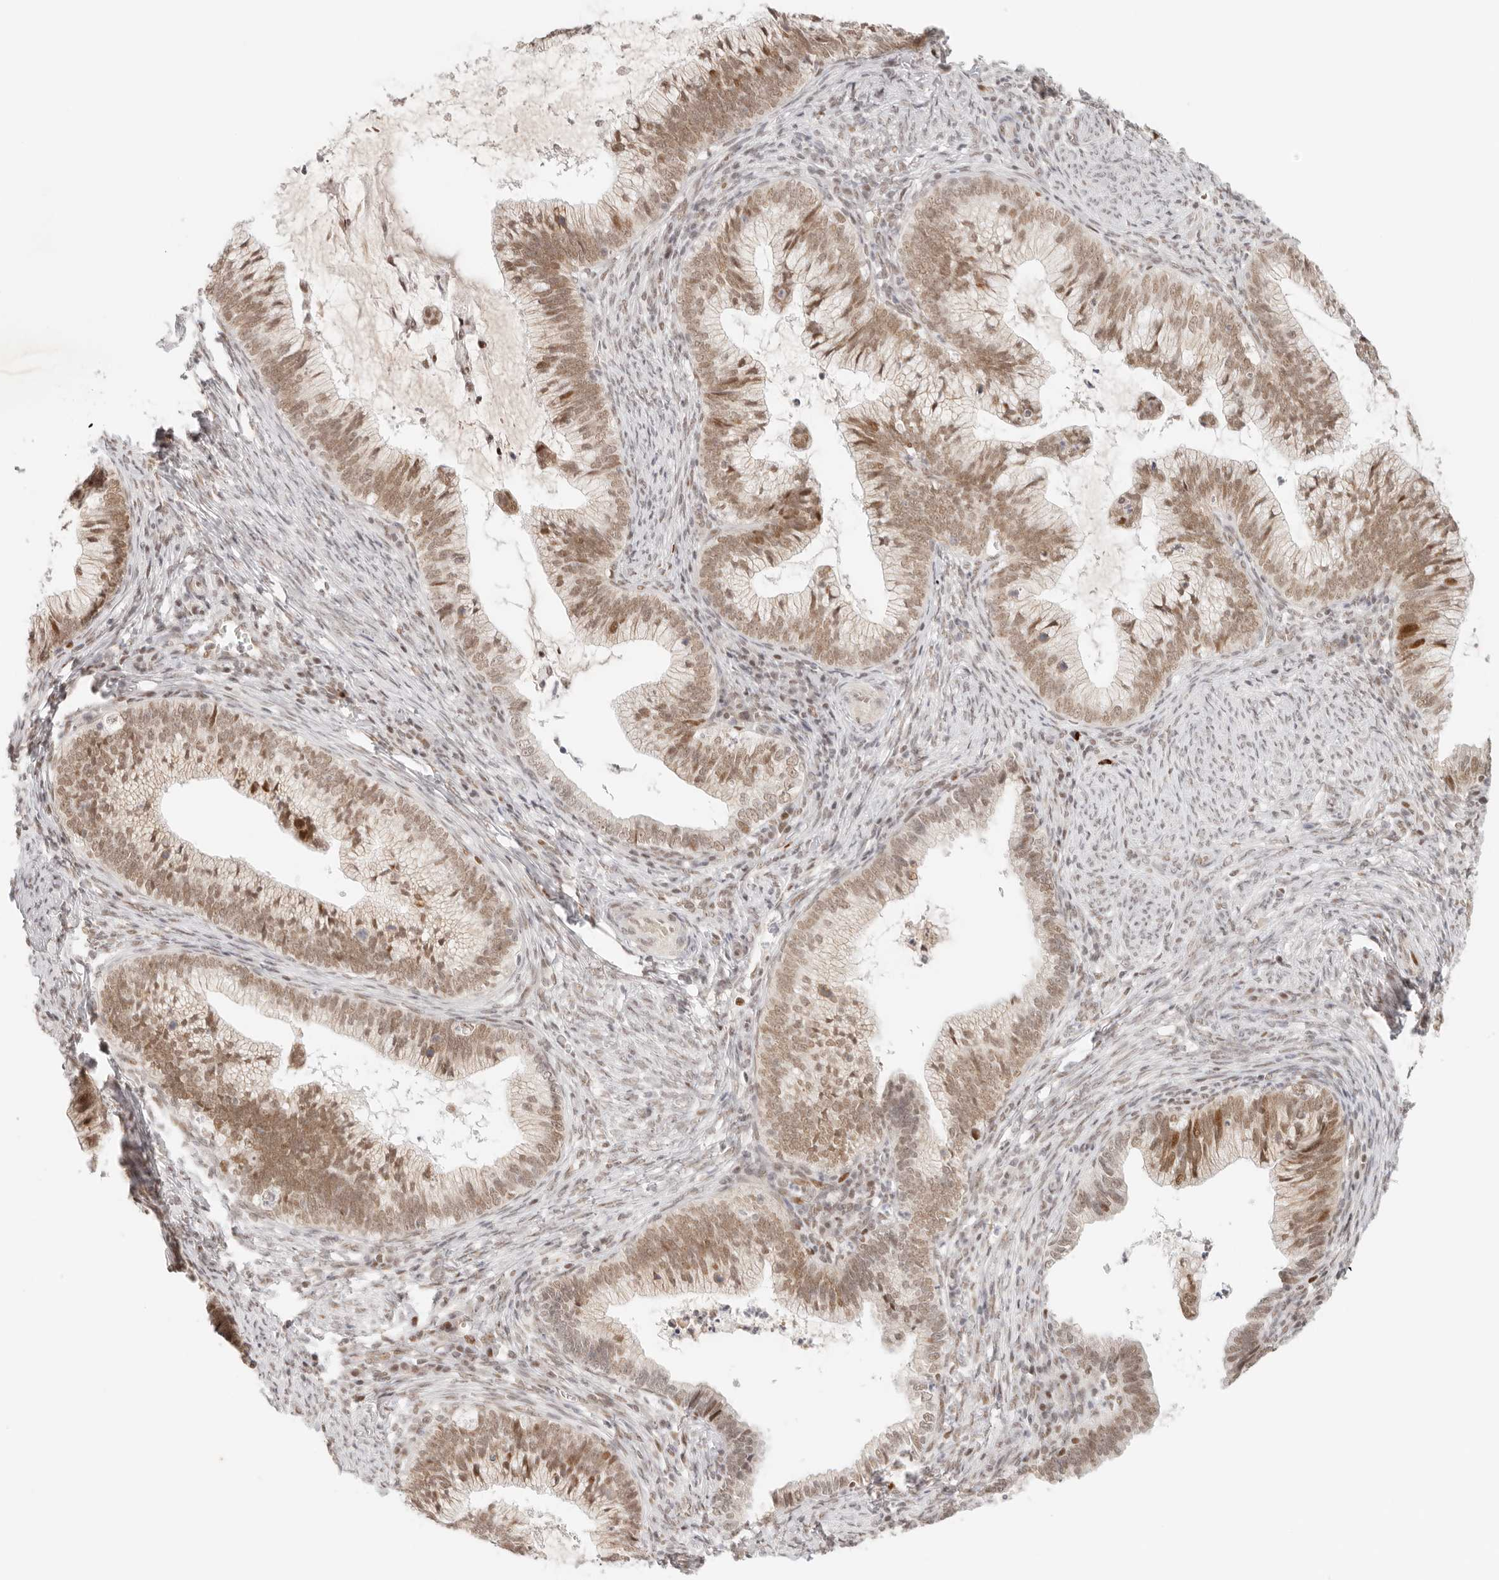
{"staining": {"intensity": "moderate", "quantity": ">75%", "location": "nuclear"}, "tissue": "cervical cancer", "cell_type": "Tumor cells", "image_type": "cancer", "snomed": [{"axis": "morphology", "description": "Adenocarcinoma, NOS"}, {"axis": "topography", "description": "Cervix"}], "caption": "The immunohistochemical stain highlights moderate nuclear staining in tumor cells of cervical cancer (adenocarcinoma) tissue.", "gene": "HOXC5", "patient": {"sex": "female", "age": 36}}